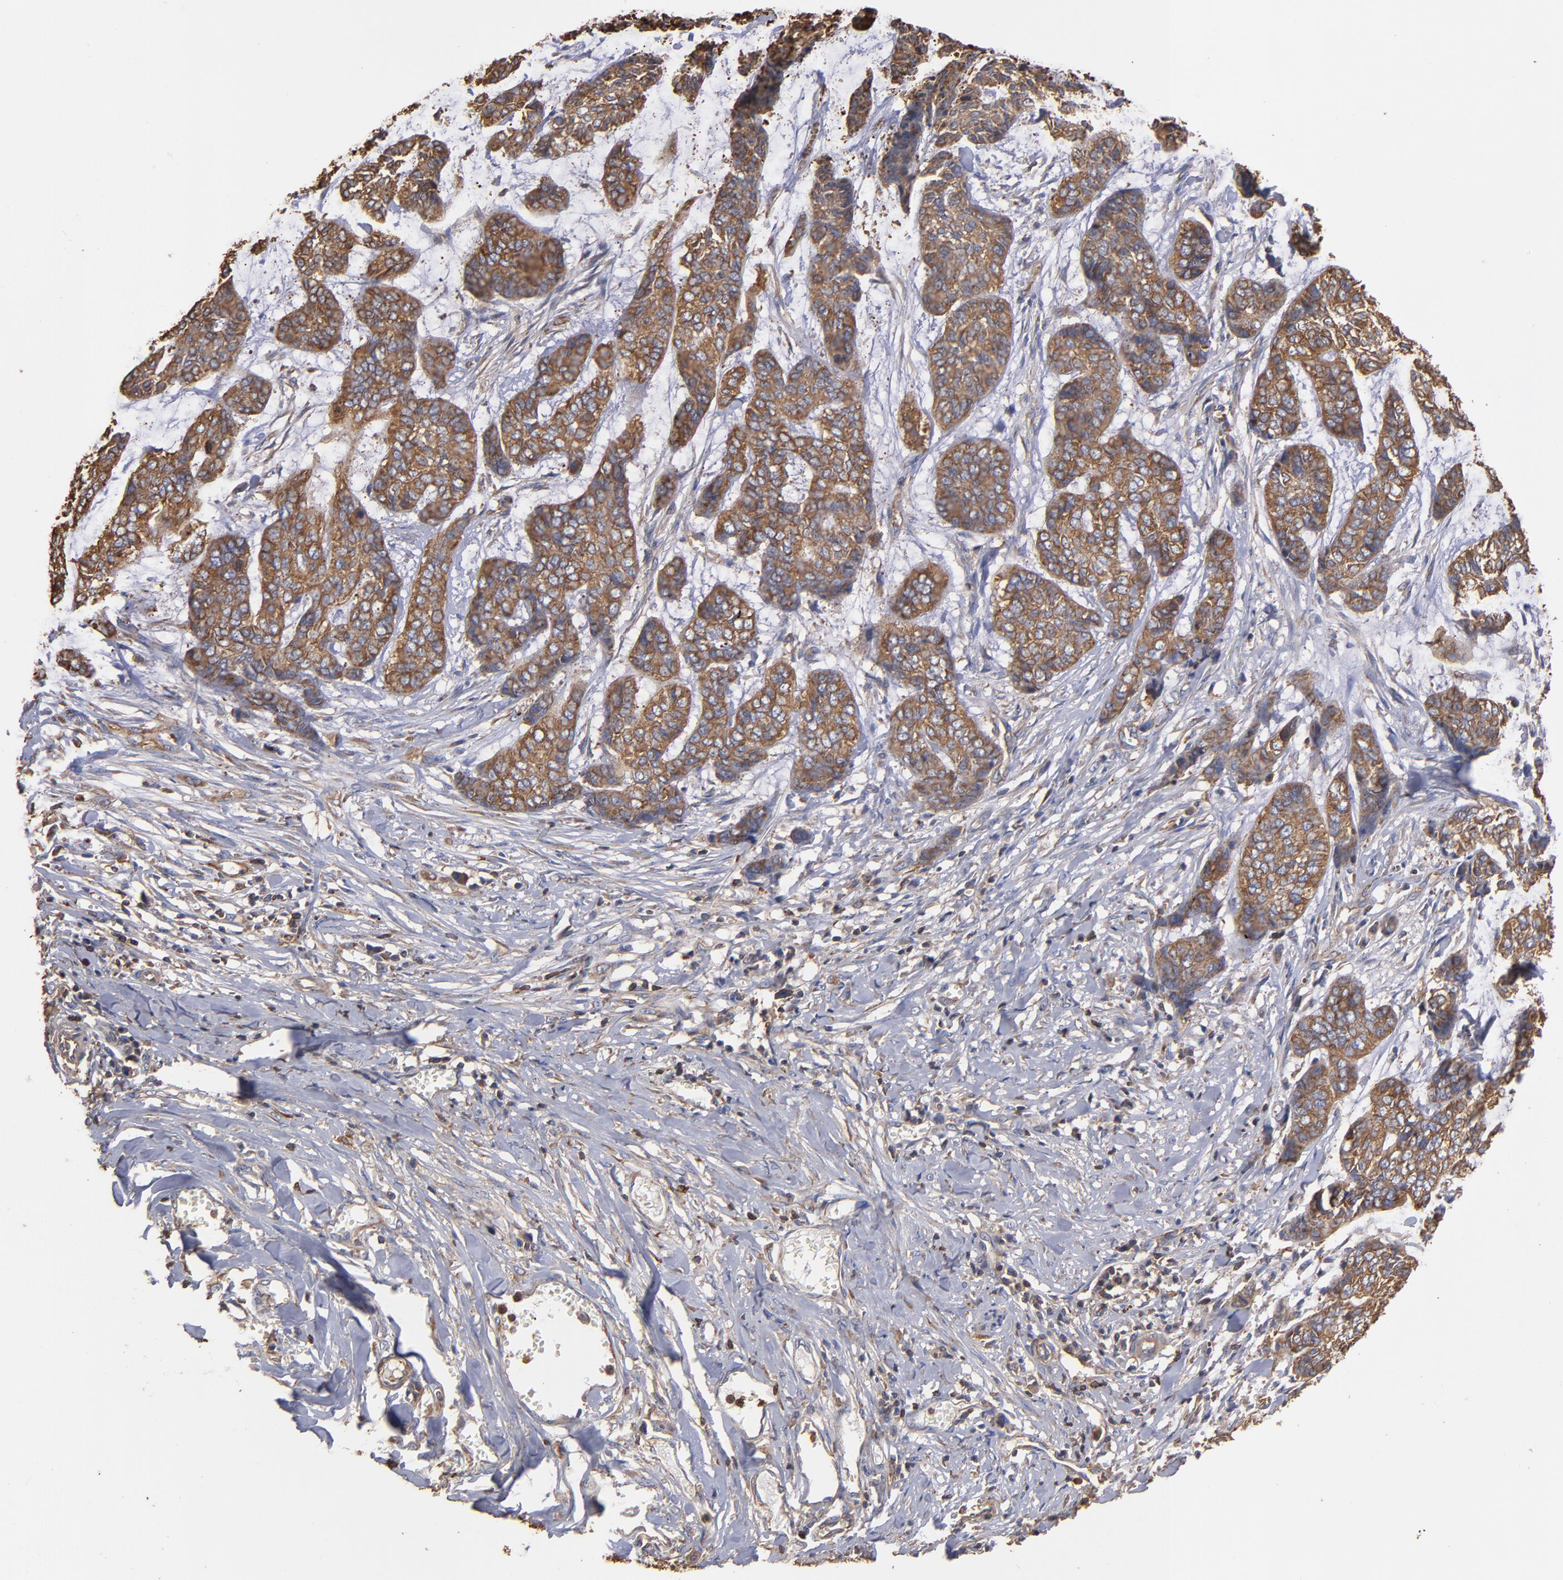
{"staining": {"intensity": "weak", "quantity": ">75%", "location": "cytoplasmic/membranous"}, "tissue": "skin cancer", "cell_type": "Tumor cells", "image_type": "cancer", "snomed": [{"axis": "morphology", "description": "Basal cell carcinoma"}, {"axis": "topography", "description": "Skin"}], "caption": "Protein positivity by immunohistochemistry (IHC) exhibits weak cytoplasmic/membranous expression in approximately >75% of tumor cells in skin basal cell carcinoma.", "gene": "ACTN4", "patient": {"sex": "female", "age": 64}}